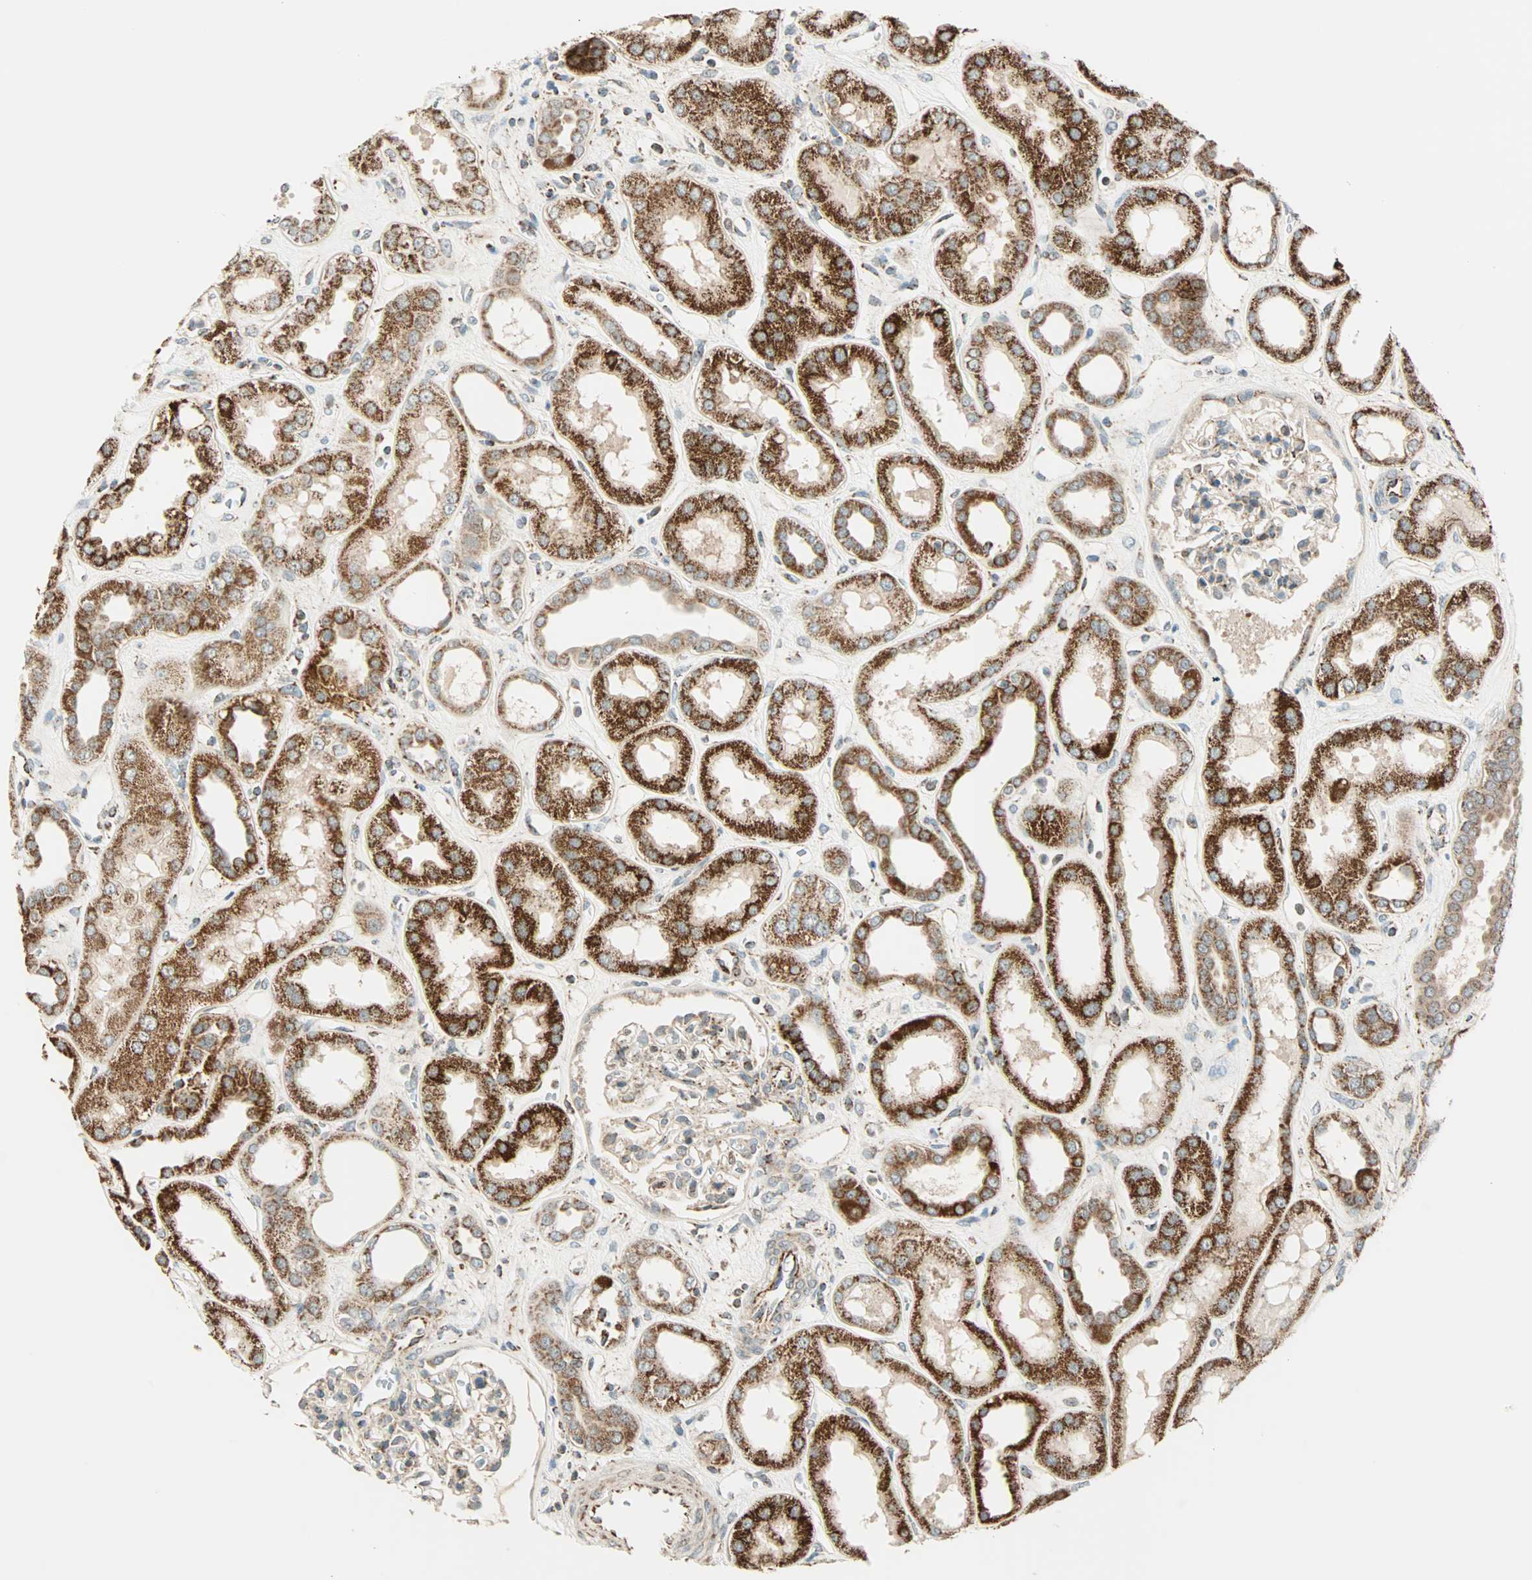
{"staining": {"intensity": "weak", "quantity": "25%-75%", "location": "cytoplasmic/membranous"}, "tissue": "kidney", "cell_type": "Cells in glomeruli", "image_type": "normal", "snomed": [{"axis": "morphology", "description": "Normal tissue, NOS"}, {"axis": "topography", "description": "Kidney"}], "caption": "Kidney stained for a protein (brown) shows weak cytoplasmic/membranous positive expression in approximately 25%-75% of cells in glomeruli.", "gene": "SPRY4", "patient": {"sex": "male", "age": 59}}